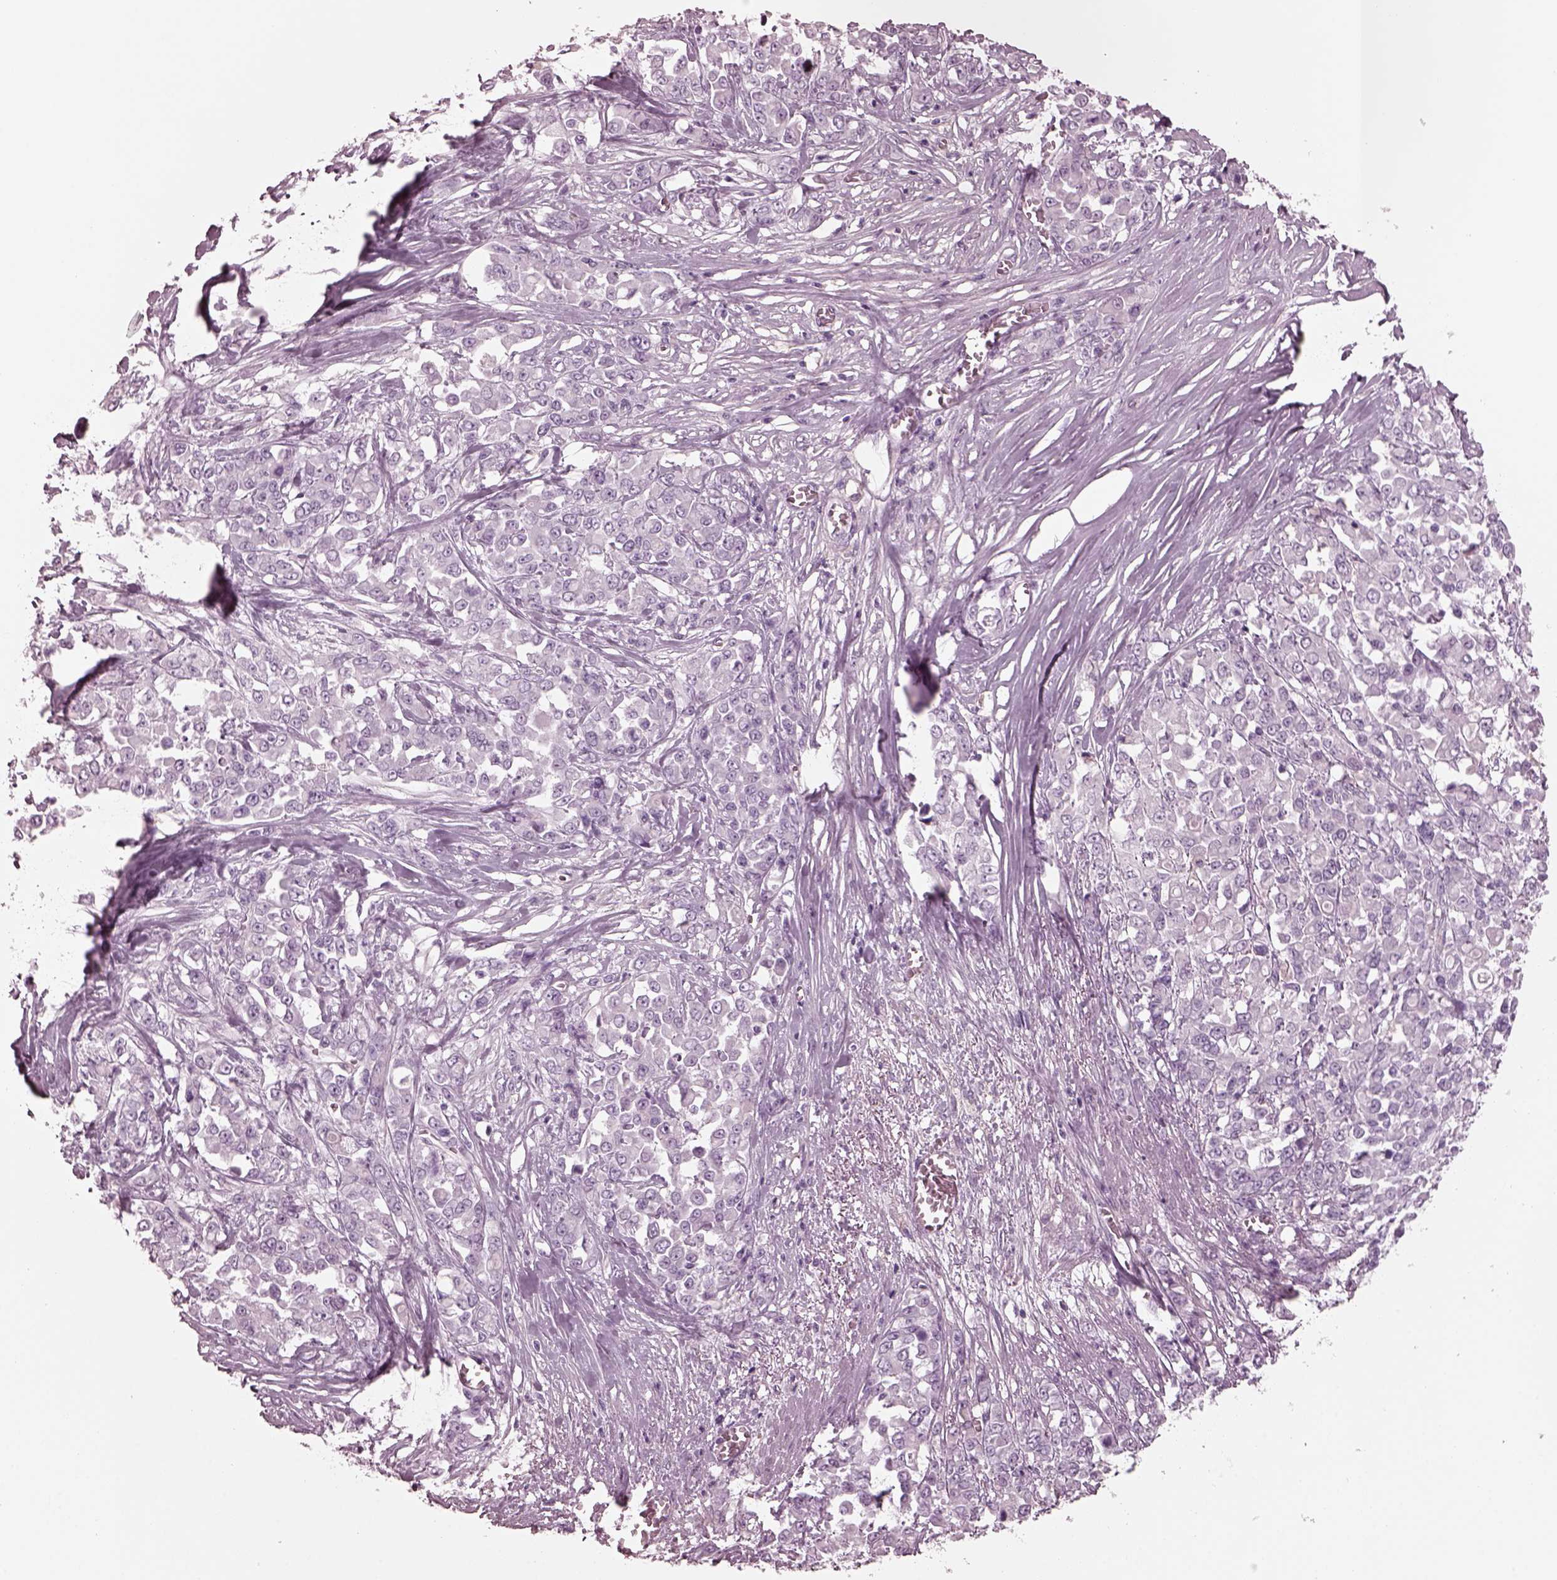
{"staining": {"intensity": "negative", "quantity": "none", "location": "none"}, "tissue": "stomach cancer", "cell_type": "Tumor cells", "image_type": "cancer", "snomed": [{"axis": "morphology", "description": "Adenocarcinoma, NOS"}, {"axis": "topography", "description": "Stomach"}], "caption": "IHC histopathology image of neoplastic tissue: stomach cancer (adenocarcinoma) stained with DAB shows no significant protein staining in tumor cells.", "gene": "CGA", "patient": {"sex": "female", "age": 76}}